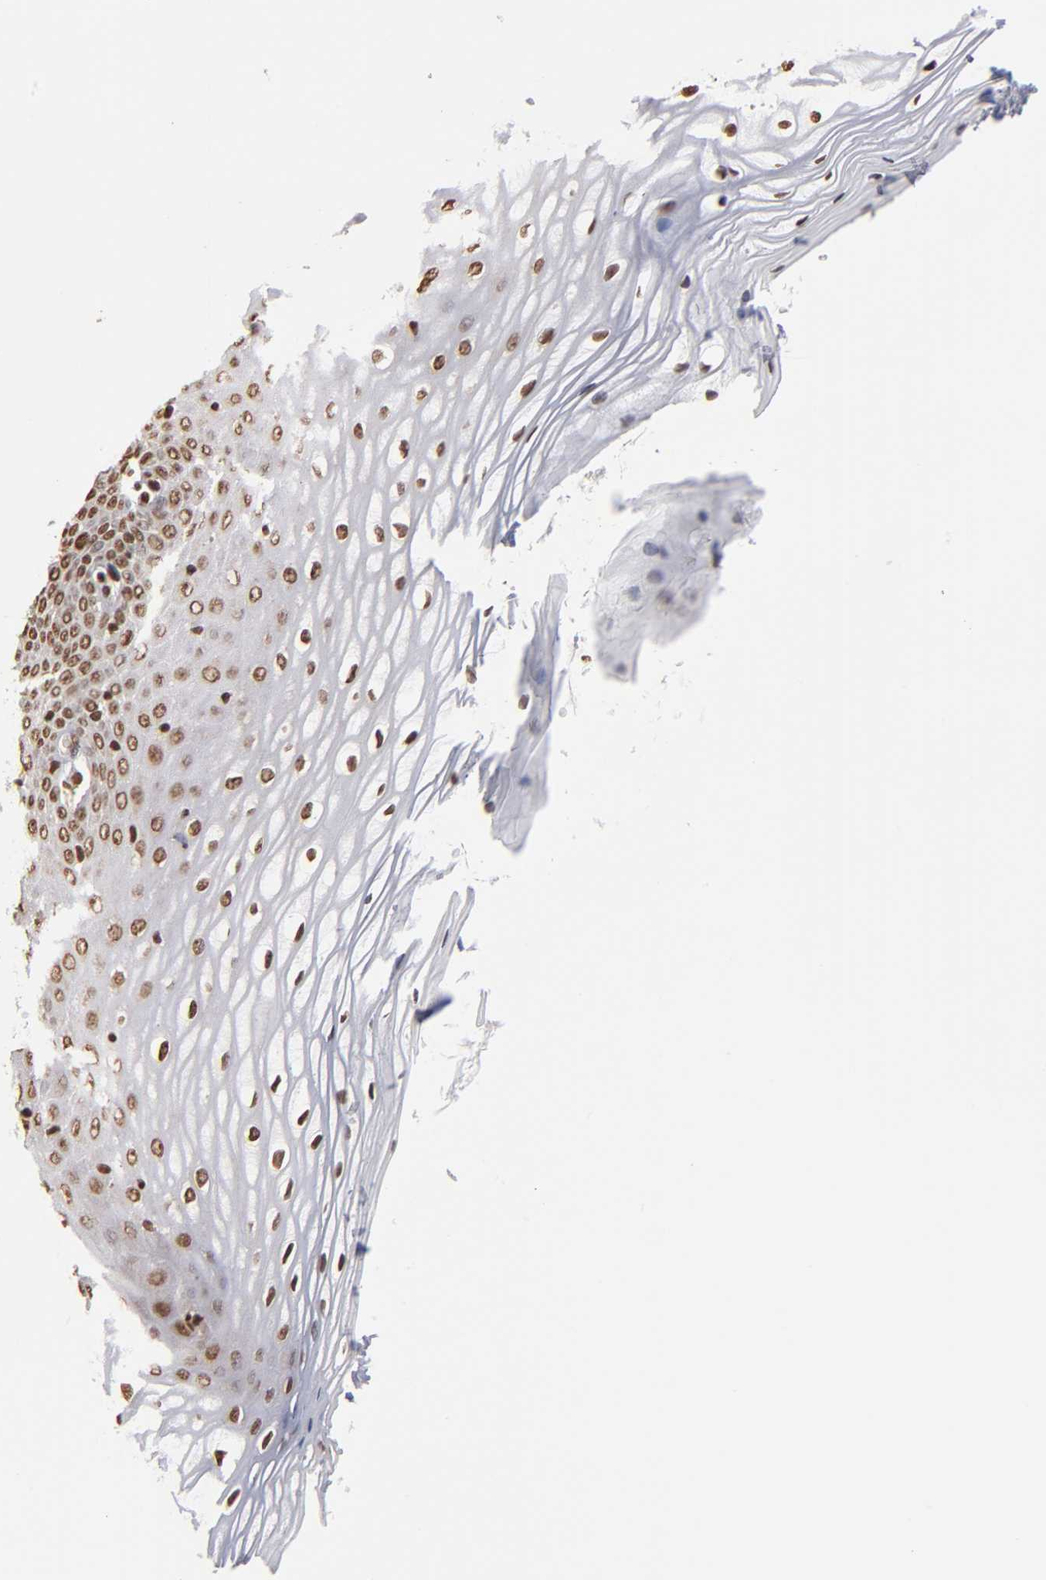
{"staining": {"intensity": "moderate", "quantity": "25%-75%", "location": "nuclear"}, "tissue": "vagina", "cell_type": "Squamous epithelial cells", "image_type": "normal", "snomed": [{"axis": "morphology", "description": "Normal tissue, NOS"}, {"axis": "topography", "description": "Vagina"}], "caption": "Squamous epithelial cells display medium levels of moderate nuclear staining in approximately 25%-75% of cells in benign vagina. (Brightfield microscopy of DAB IHC at high magnification).", "gene": "ABL2", "patient": {"sex": "female", "age": 55}}